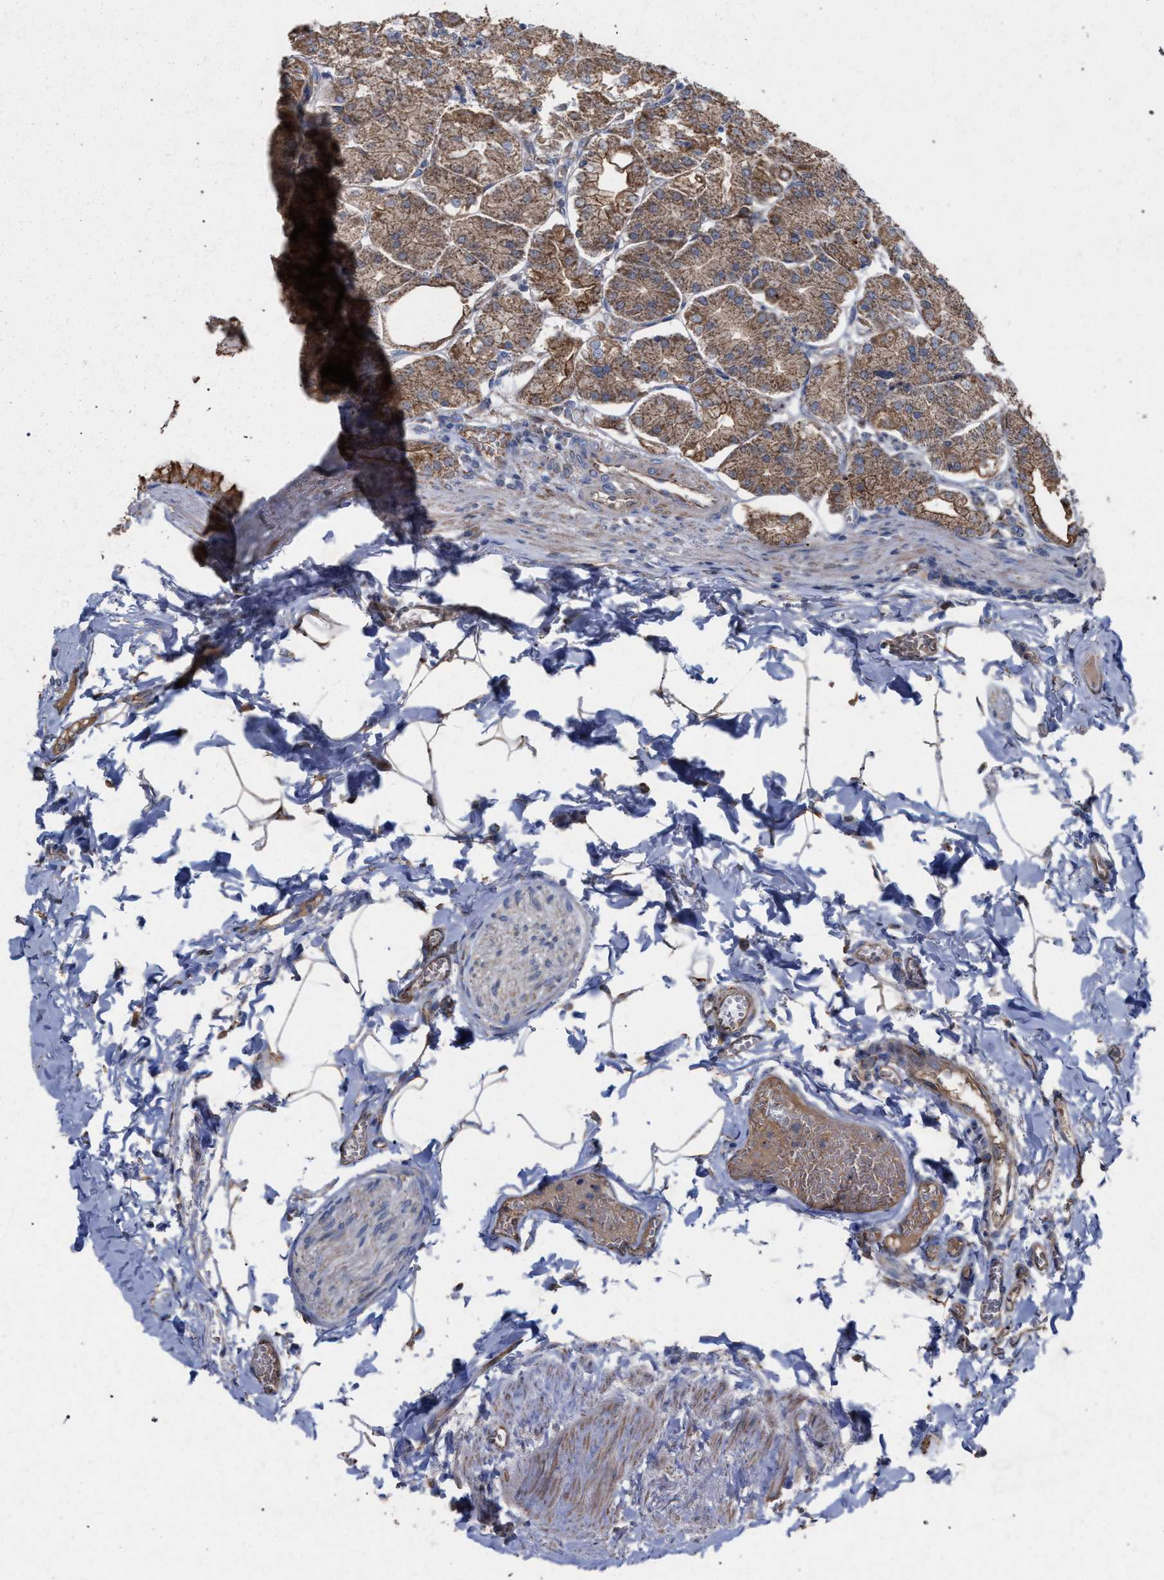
{"staining": {"intensity": "moderate", "quantity": ">75%", "location": "cytoplasmic/membranous"}, "tissue": "stomach", "cell_type": "Glandular cells", "image_type": "normal", "snomed": [{"axis": "morphology", "description": "Normal tissue, NOS"}, {"axis": "topography", "description": "Stomach, lower"}], "caption": "Protein analysis of benign stomach shows moderate cytoplasmic/membranous positivity in approximately >75% of glandular cells. (Brightfield microscopy of DAB IHC at high magnification).", "gene": "BCL2L12", "patient": {"sex": "male", "age": 71}}